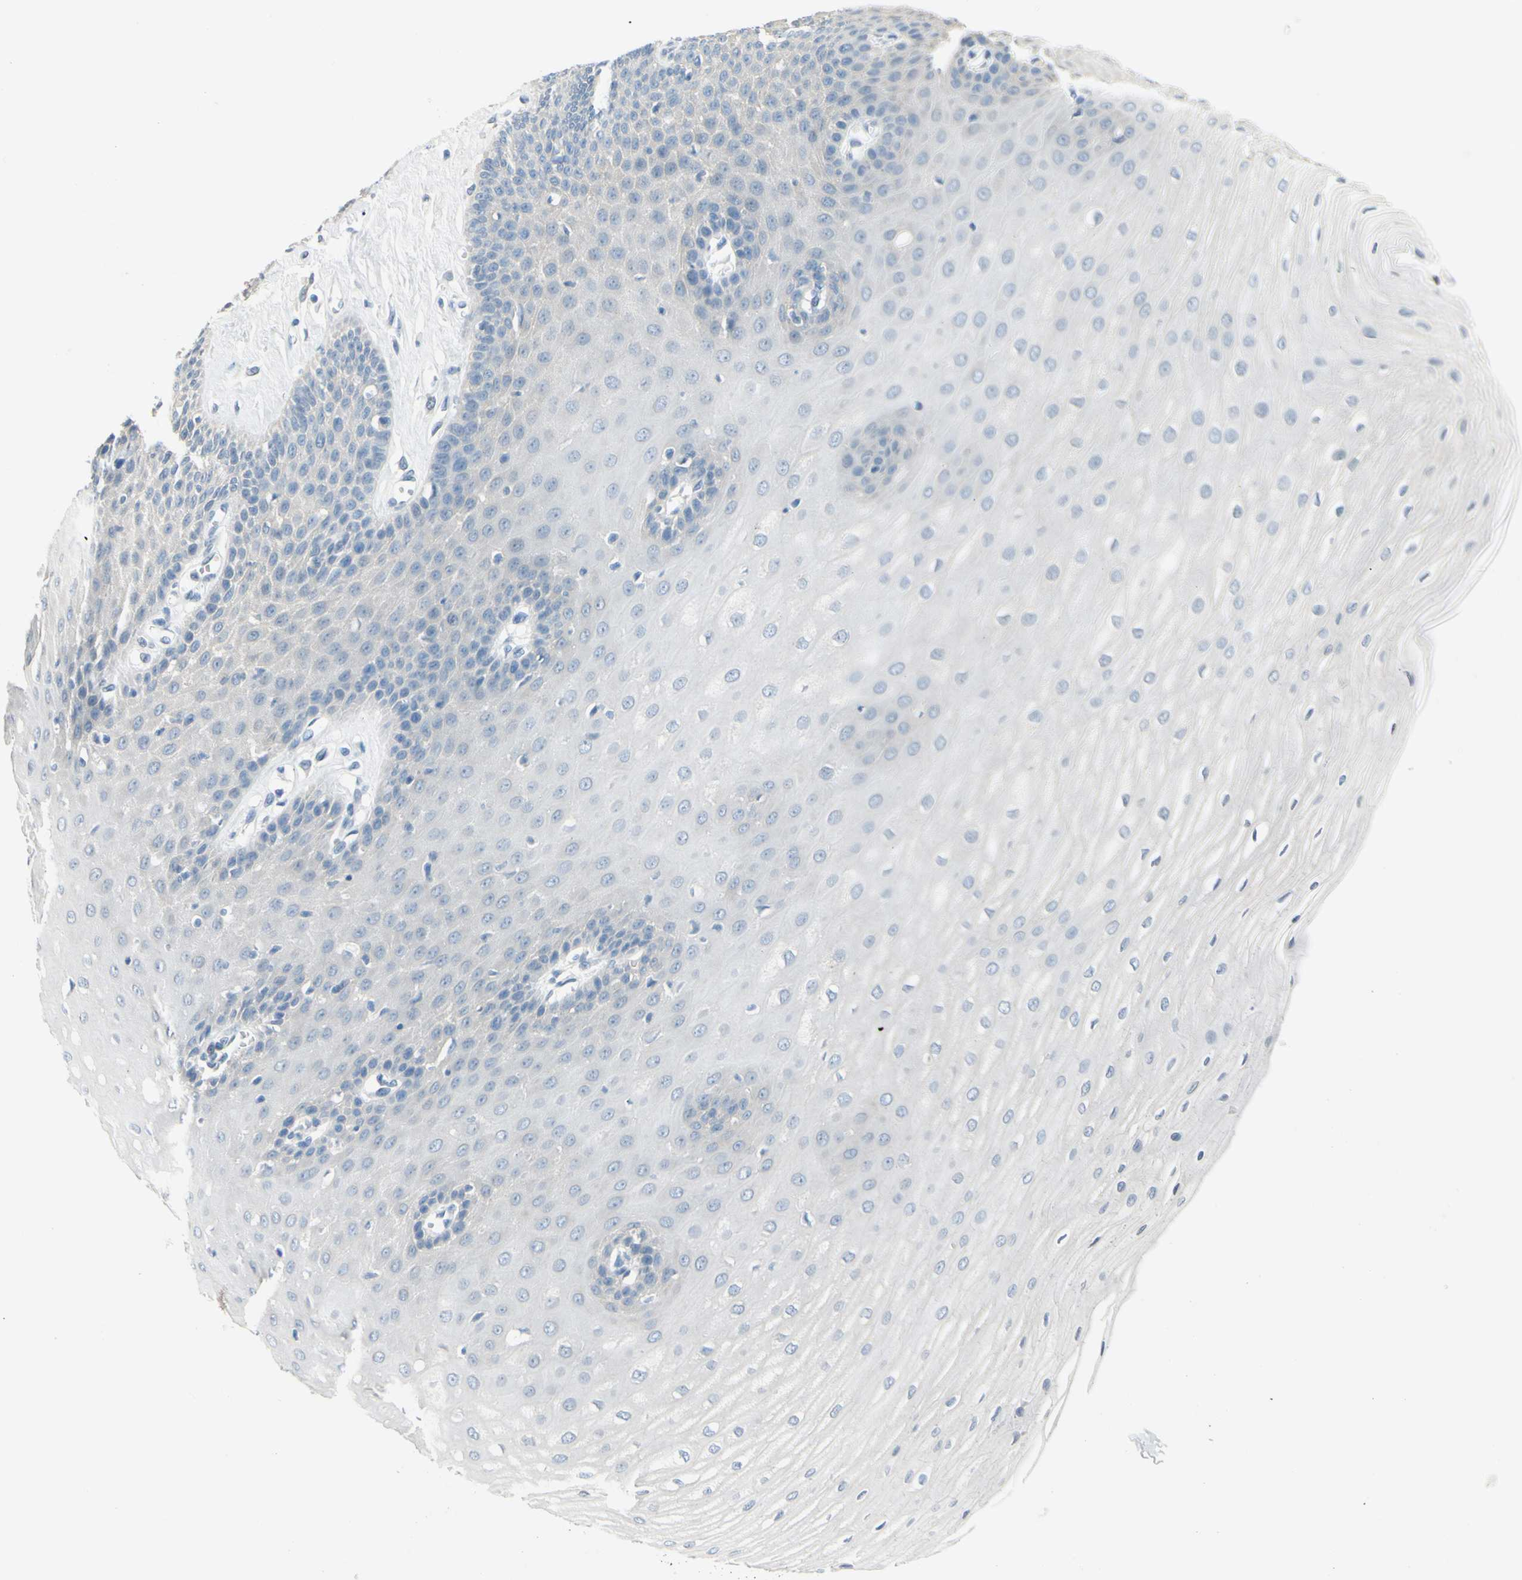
{"staining": {"intensity": "negative", "quantity": "none", "location": "none"}, "tissue": "esophagus", "cell_type": "Squamous epithelial cells", "image_type": "normal", "snomed": [{"axis": "morphology", "description": "Normal tissue, NOS"}, {"axis": "morphology", "description": "Squamous cell carcinoma, NOS"}, {"axis": "topography", "description": "Esophagus"}], "caption": "Immunohistochemistry histopathology image of normal human esophagus stained for a protein (brown), which reveals no positivity in squamous epithelial cells. Nuclei are stained in blue.", "gene": "DCT", "patient": {"sex": "male", "age": 65}}